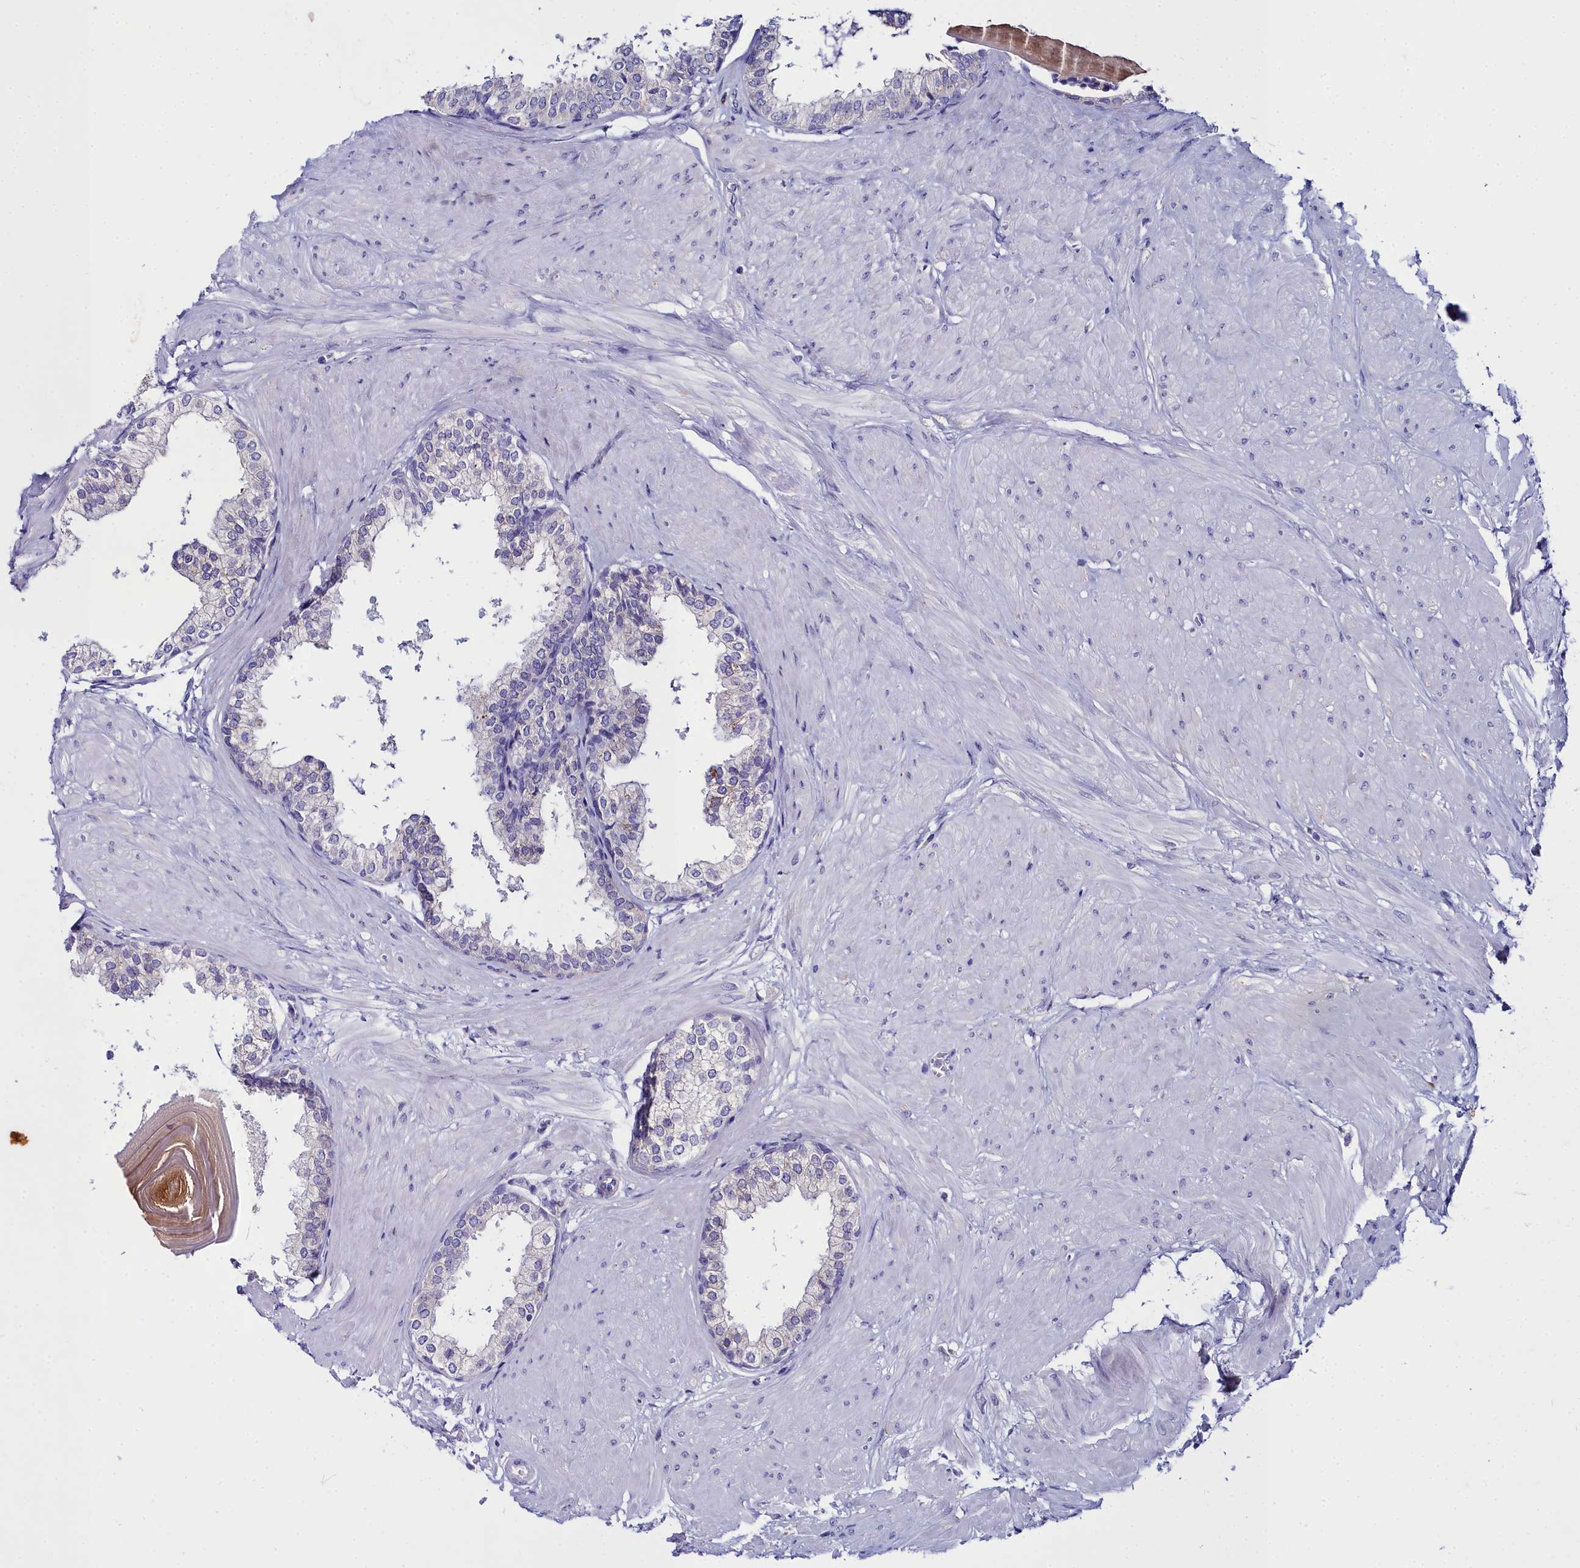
{"staining": {"intensity": "weak", "quantity": "<25%", "location": "cytoplasmic/membranous"}, "tissue": "prostate", "cell_type": "Glandular cells", "image_type": "normal", "snomed": [{"axis": "morphology", "description": "Normal tissue, NOS"}, {"axis": "topography", "description": "Prostate"}], "caption": "High power microscopy photomicrograph of an immunohistochemistry photomicrograph of unremarkable prostate, revealing no significant expression in glandular cells.", "gene": "ELAPOR2", "patient": {"sex": "male", "age": 48}}